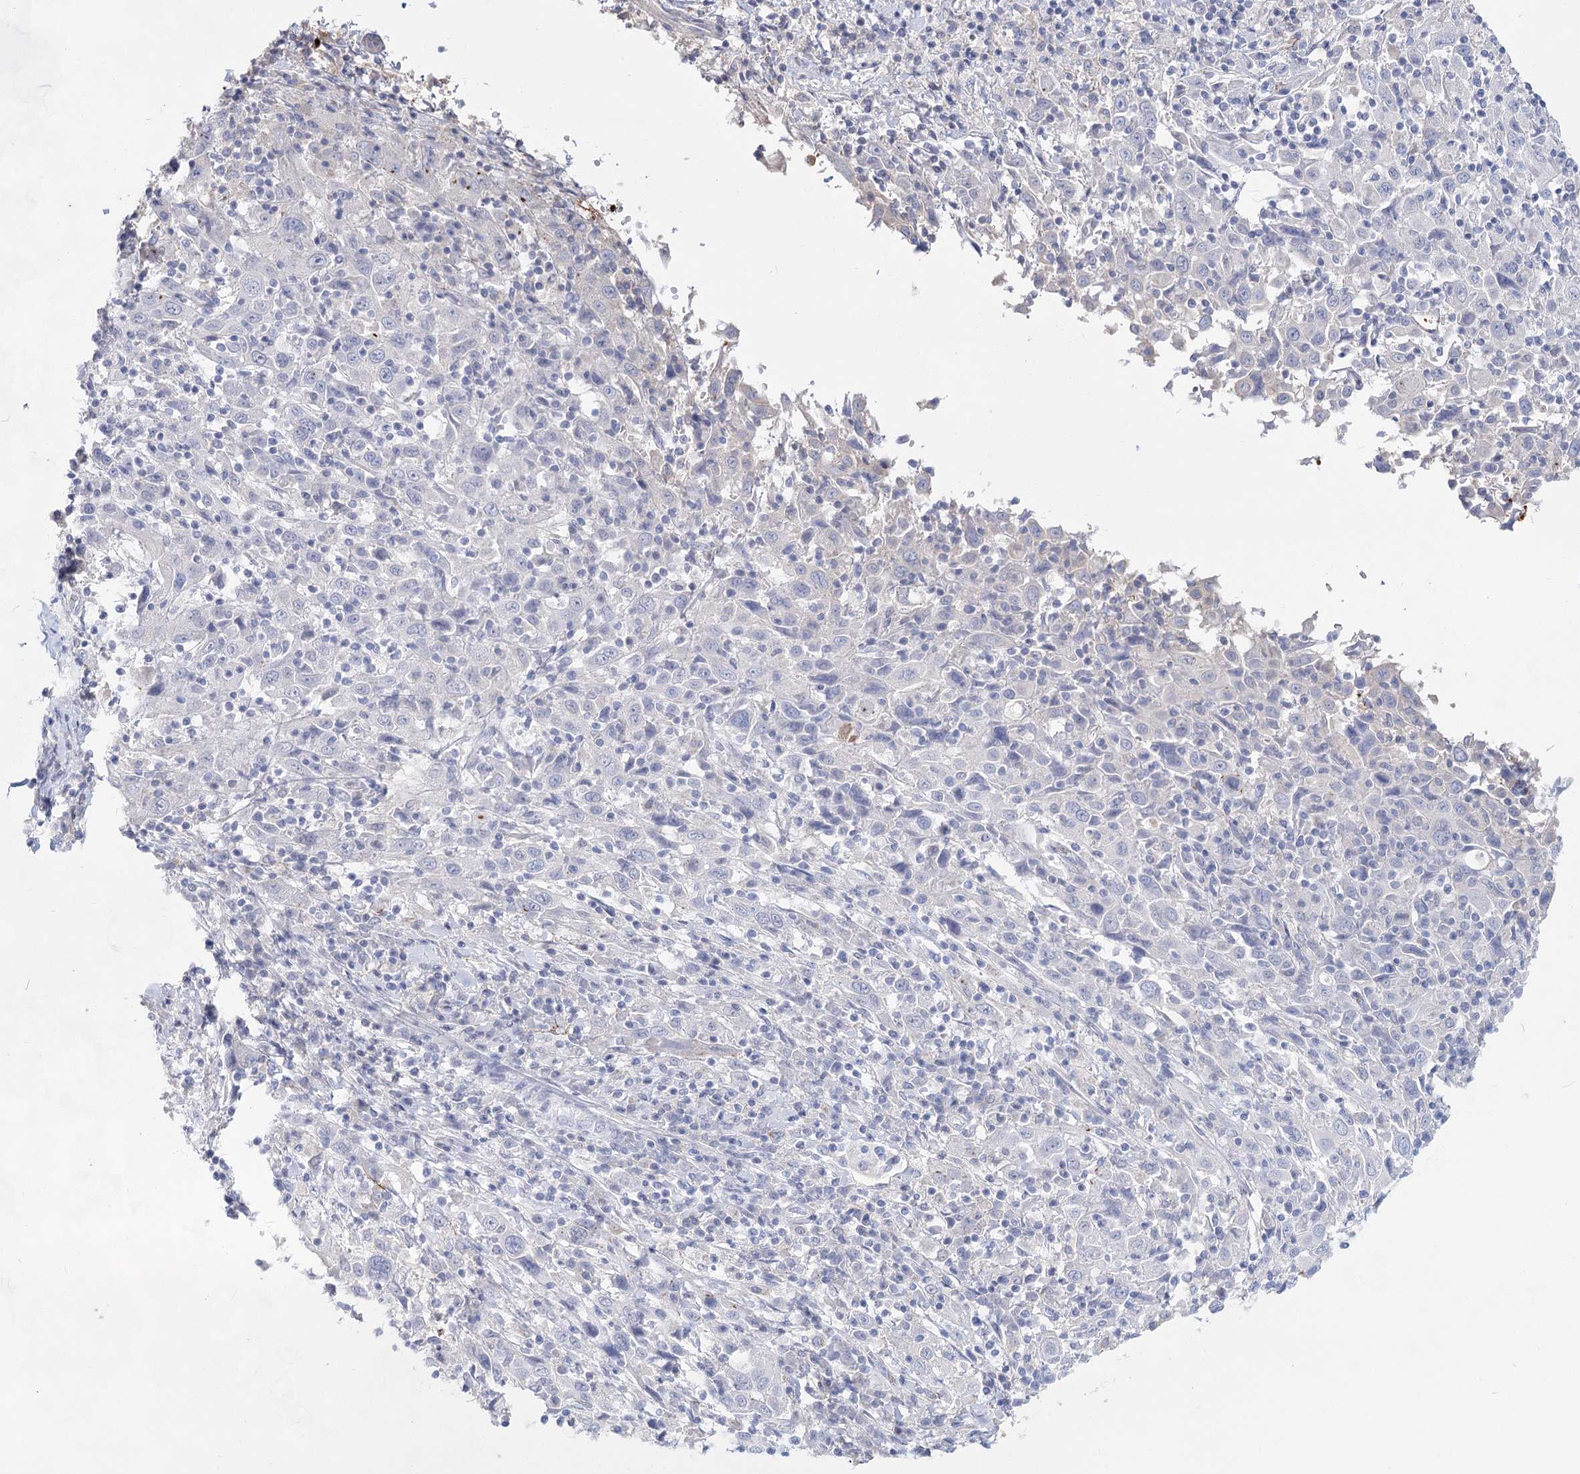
{"staining": {"intensity": "negative", "quantity": "none", "location": "none"}, "tissue": "cervical cancer", "cell_type": "Tumor cells", "image_type": "cancer", "snomed": [{"axis": "morphology", "description": "Squamous cell carcinoma, NOS"}, {"axis": "topography", "description": "Cervix"}], "caption": "Cervical cancer (squamous cell carcinoma) was stained to show a protein in brown. There is no significant positivity in tumor cells.", "gene": "TASOR2", "patient": {"sex": "female", "age": 46}}